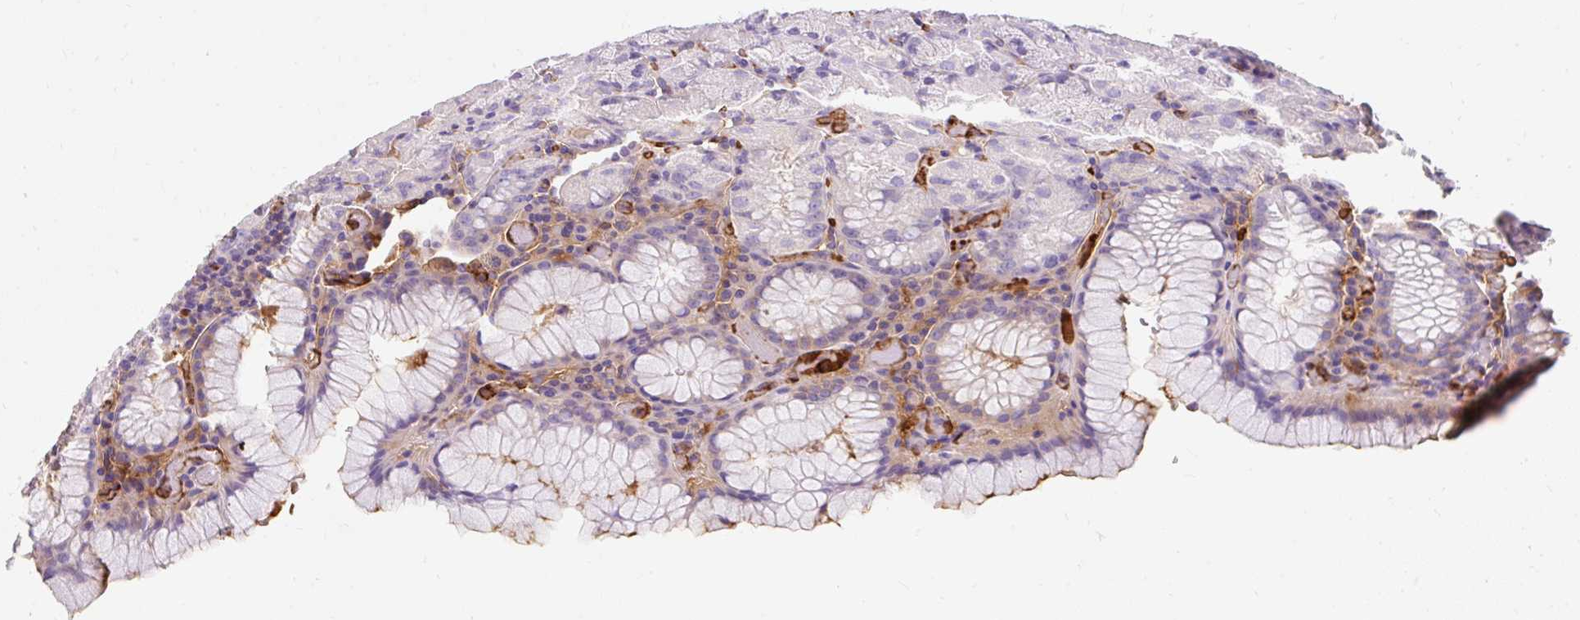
{"staining": {"intensity": "negative", "quantity": "none", "location": "none"}, "tissue": "stomach", "cell_type": "Glandular cells", "image_type": "normal", "snomed": [{"axis": "morphology", "description": "Normal tissue, NOS"}, {"axis": "topography", "description": "Stomach, upper"}, {"axis": "topography", "description": "Stomach, lower"}], "caption": "The image shows no staining of glandular cells in normal stomach. The staining is performed using DAB brown chromogen with nuclei counter-stained in using hematoxylin.", "gene": "APOC2", "patient": {"sex": "male", "age": 80}}